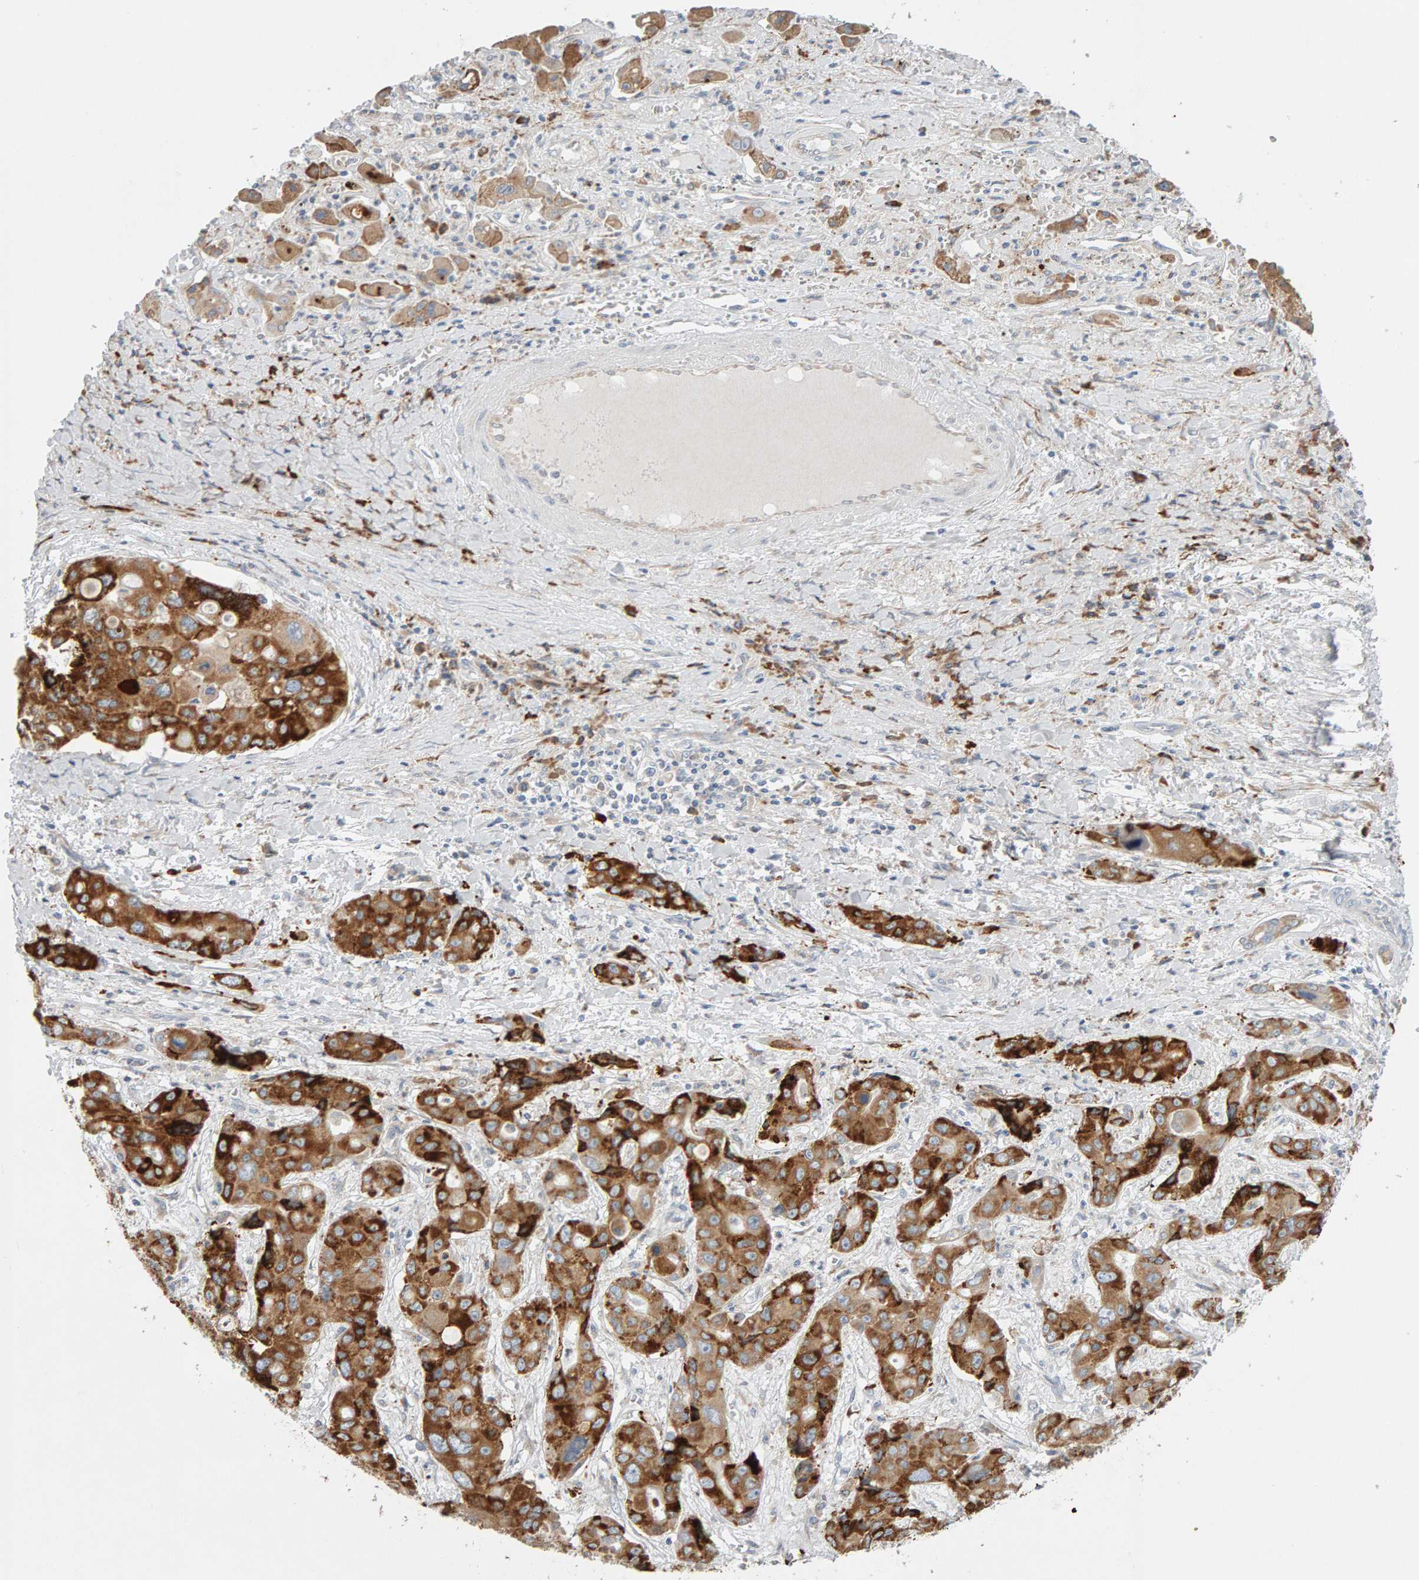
{"staining": {"intensity": "strong", "quantity": ">75%", "location": "cytoplasmic/membranous"}, "tissue": "liver cancer", "cell_type": "Tumor cells", "image_type": "cancer", "snomed": [{"axis": "morphology", "description": "Cholangiocarcinoma"}, {"axis": "topography", "description": "Liver"}], "caption": "Protein staining of liver cancer tissue reveals strong cytoplasmic/membranous staining in approximately >75% of tumor cells.", "gene": "ENGASE", "patient": {"sex": "male", "age": 67}}